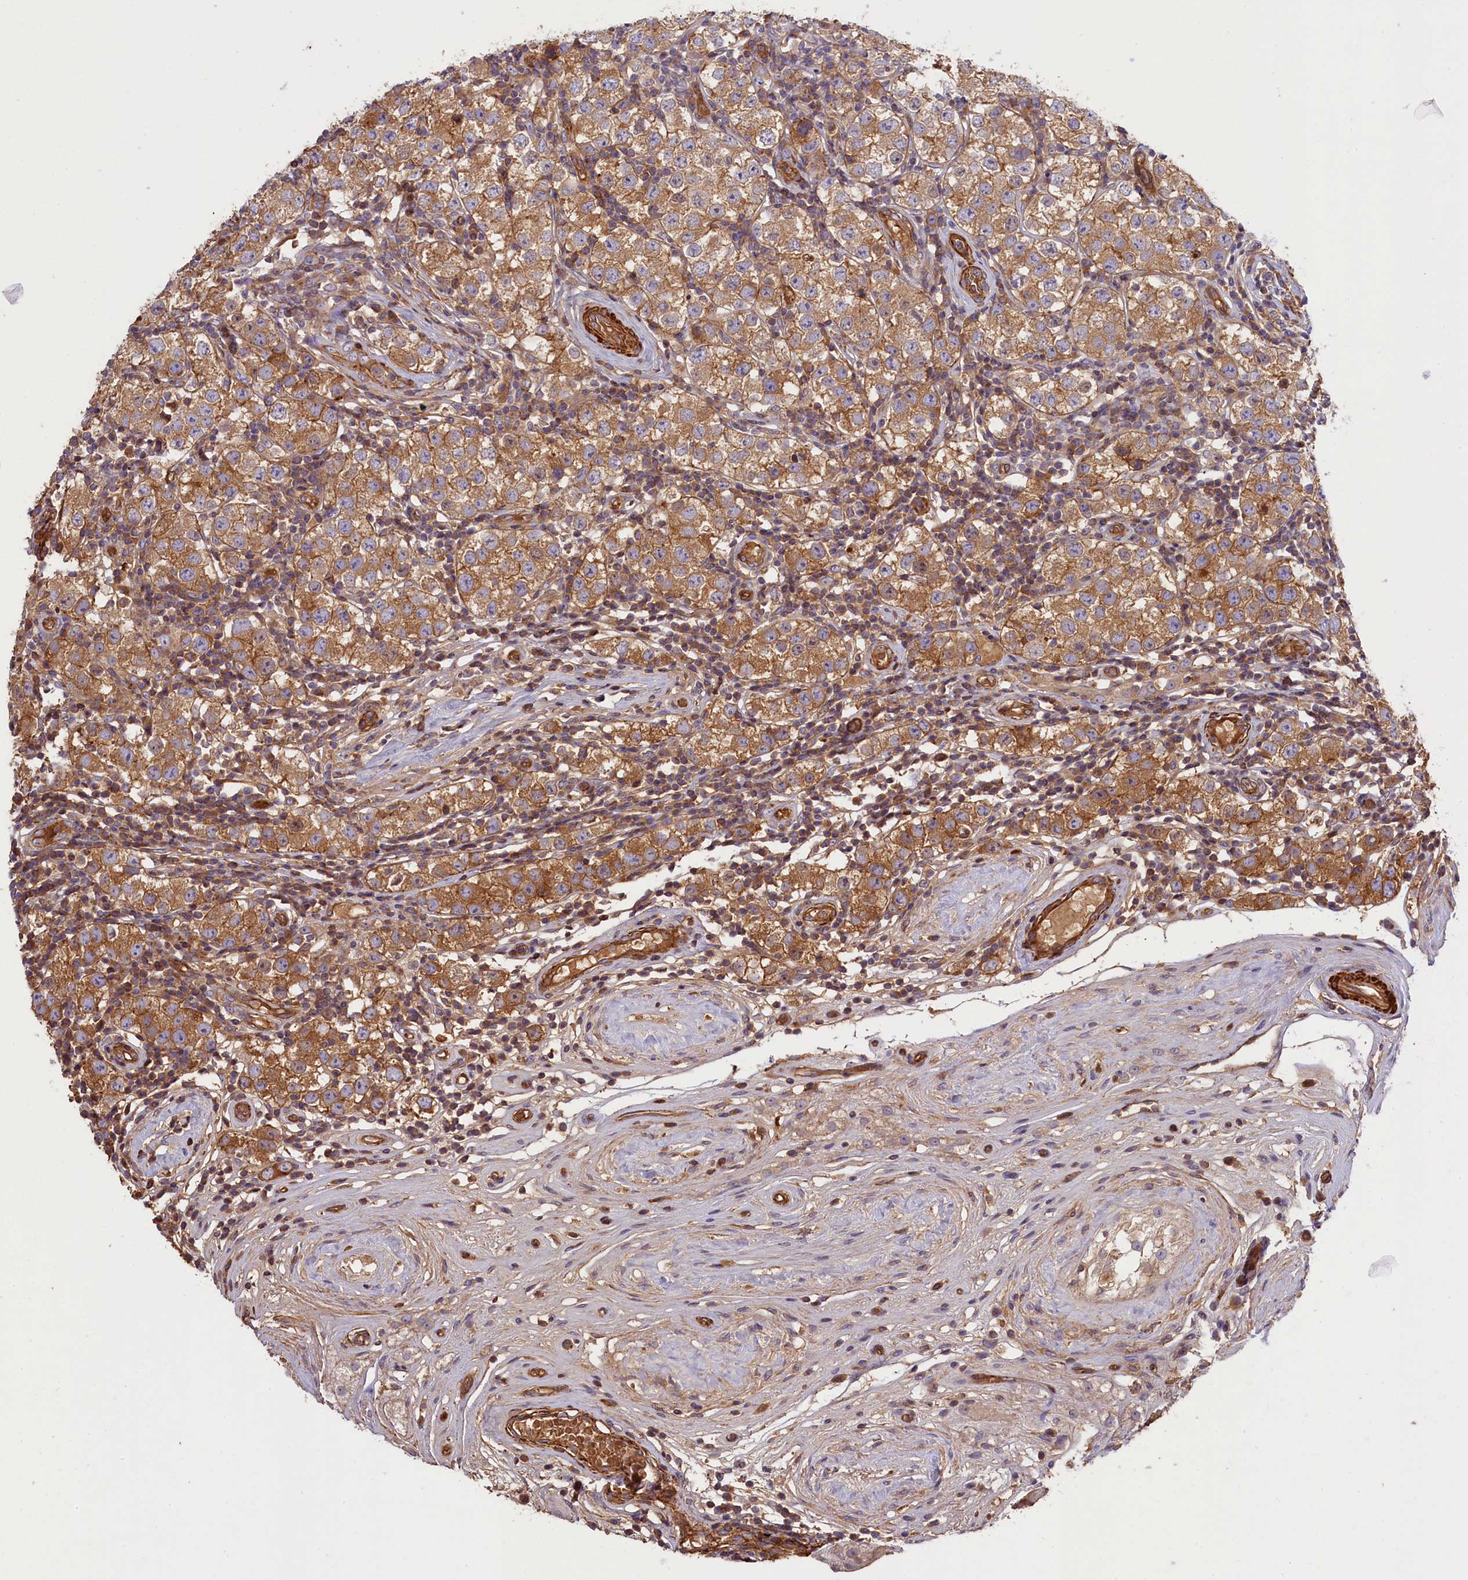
{"staining": {"intensity": "moderate", "quantity": ">75%", "location": "cytoplasmic/membranous"}, "tissue": "testis cancer", "cell_type": "Tumor cells", "image_type": "cancer", "snomed": [{"axis": "morphology", "description": "Seminoma, NOS"}, {"axis": "topography", "description": "Testis"}], "caption": "The immunohistochemical stain labels moderate cytoplasmic/membranous positivity in tumor cells of seminoma (testis) tissue.", "gene": "FUZ", "patient": {"sex": "male", "age": 34}}